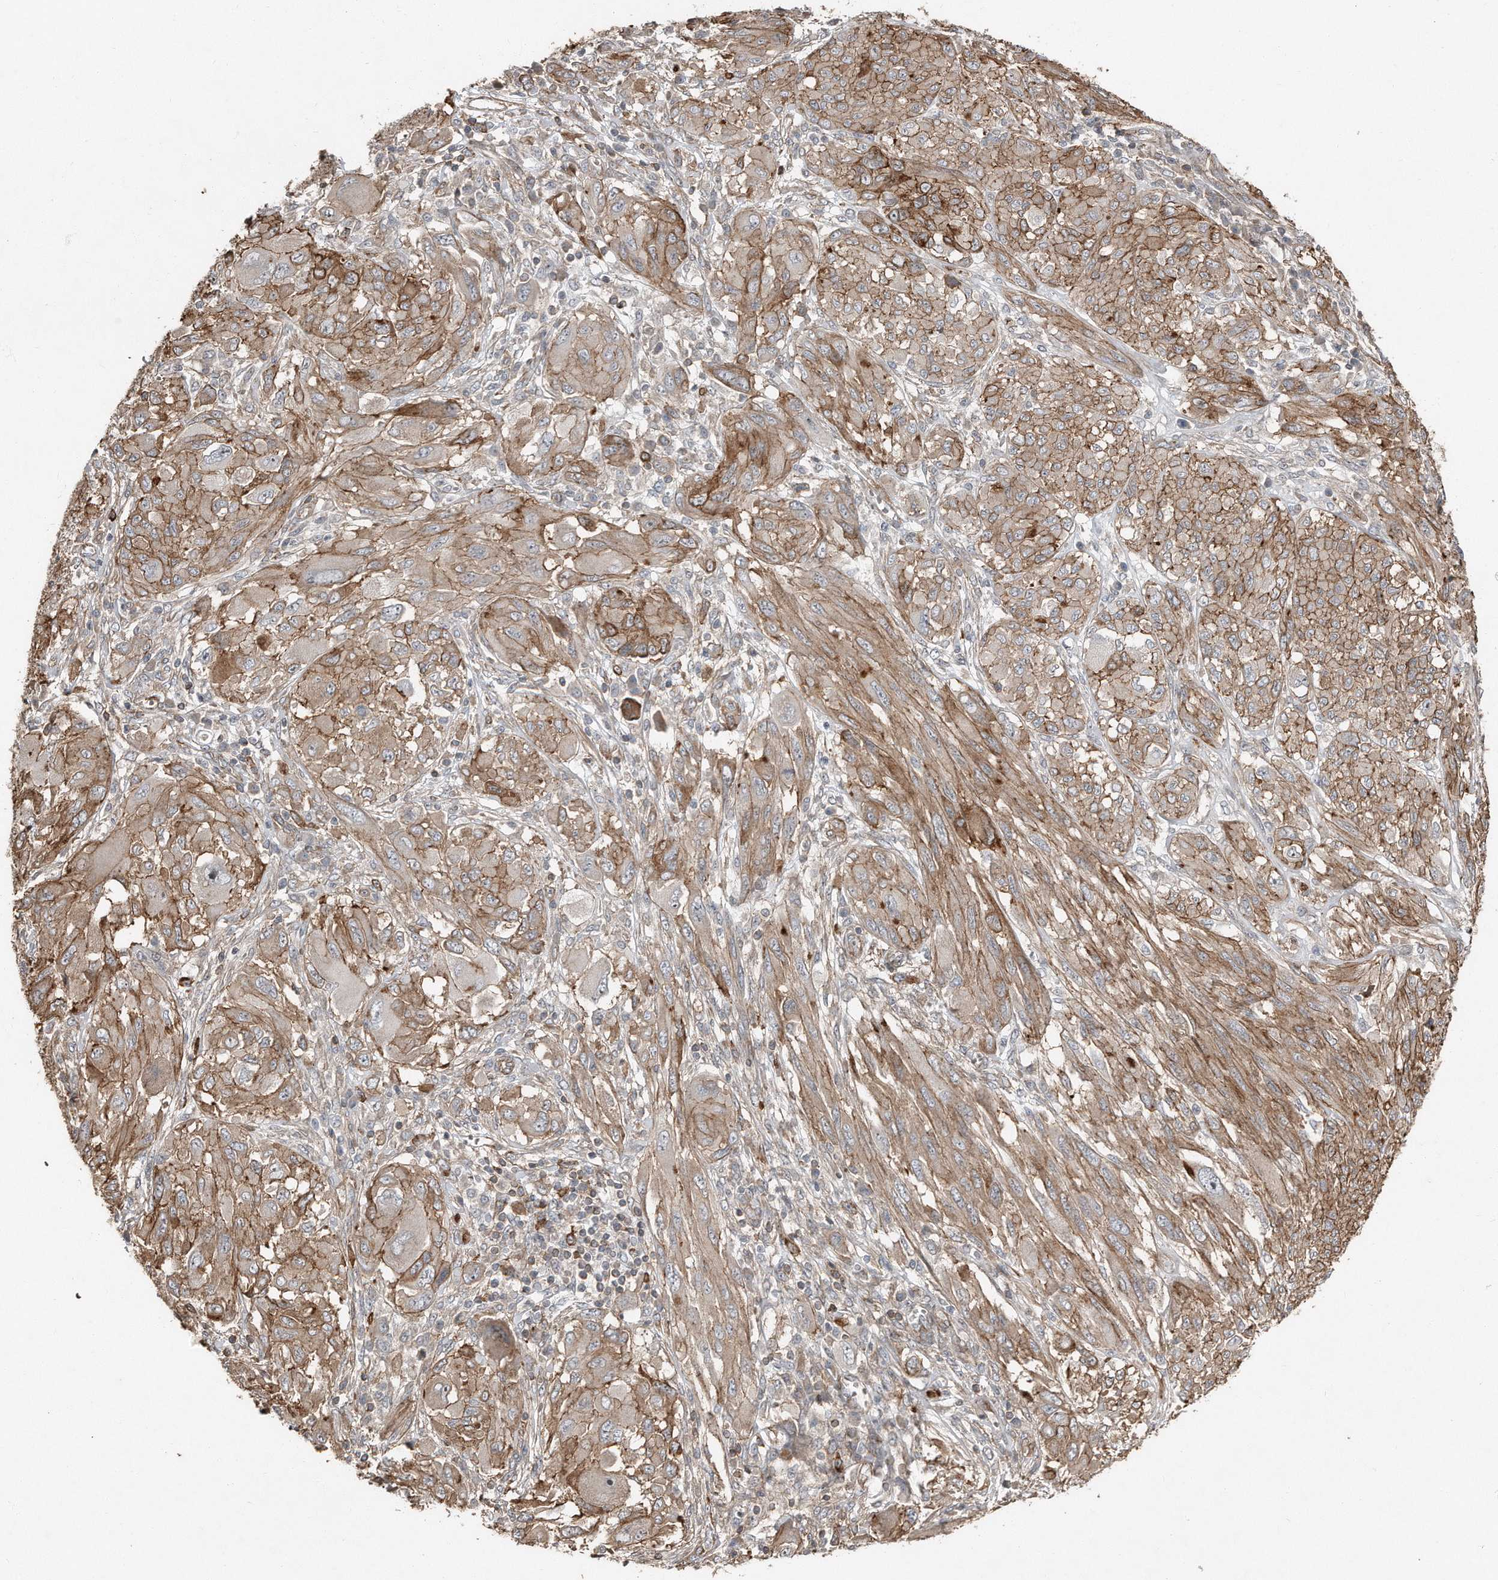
{"staining": {"intensity": "moderate", "quantity": ">75%", "location": "cytoplasmic/membranous"}, "tissue": "melanoma", "cell_type": "Tumor cells", "image_type": "cancer", "snomed": [{"axis": "morphology", "description": "Malignant melanoma, NOS"}, {"axis": "topography", "description": "Skin"}], "caption": "Protein staining by immunohistochemistry (IHC) displays moderate cytoplasmic/membranous expression in approximately >75% of tumor cells in melanoma. (brown staining indicates protein expression, while blue staining denotes nuclei).", "gene": "SNAP47", "patient": {"sex": "female", "age": 91}}